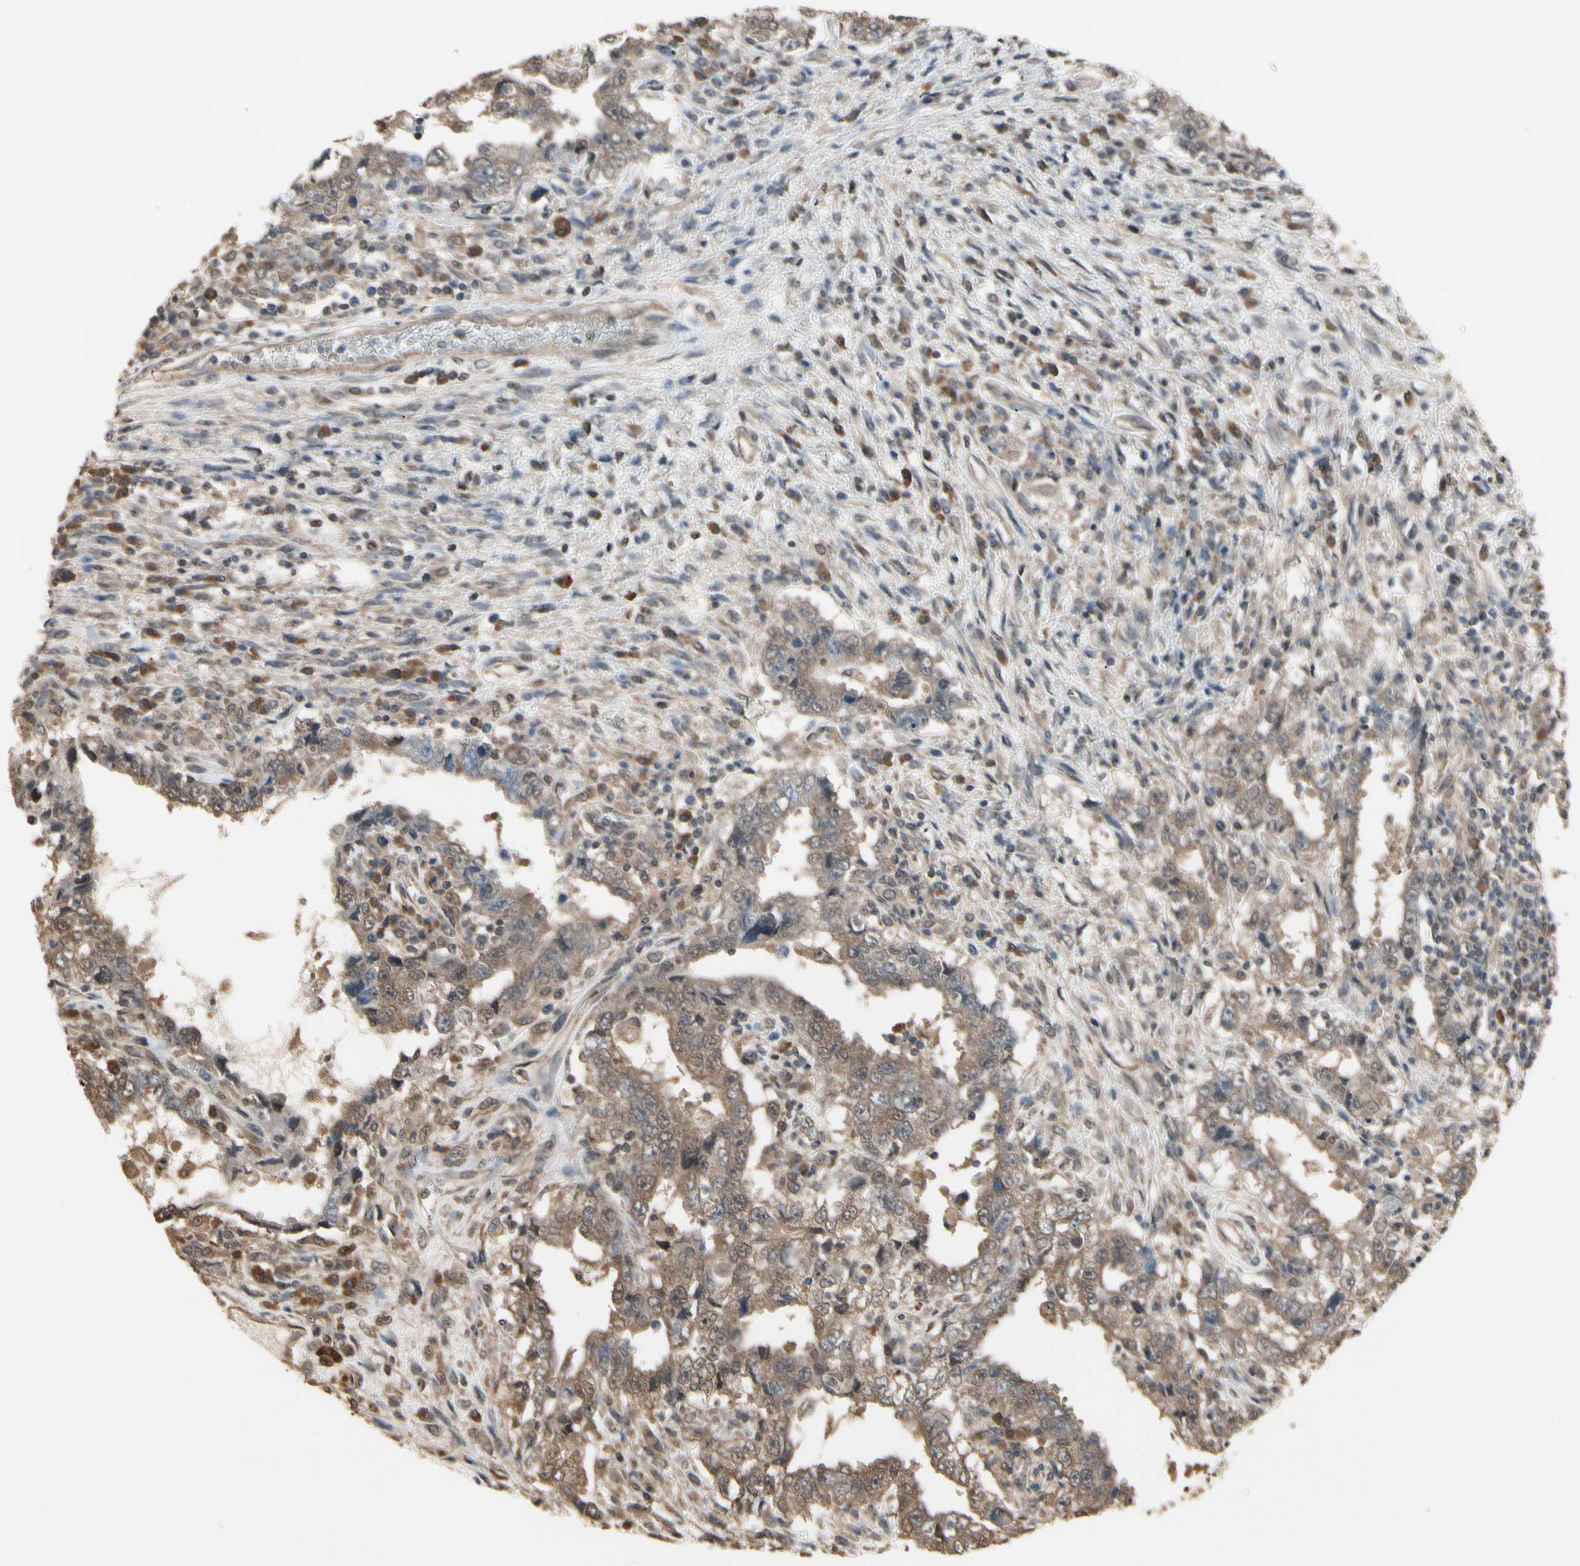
{"staining": {"intensity": "moderate", "quantity": ">75%", "location": "cytoplasmic/membranous"}, "tissue": "testis cancer", "cell_type": "Tumor cells", "image_type": "cancer", "snomed": [{"axis": "morphology", "description": "Carcinoma, Embryonal, NOS"}, {"axis": "topography", "description": "Testis"}], "caption": "Tumor cells display medium levels of moderate cytoplasmic/membranous staining in about >75% of cells in embryonal carcinoma (testis).", "gene": "PNPLA7", "patient": {"sex": "male", "age": 26}}